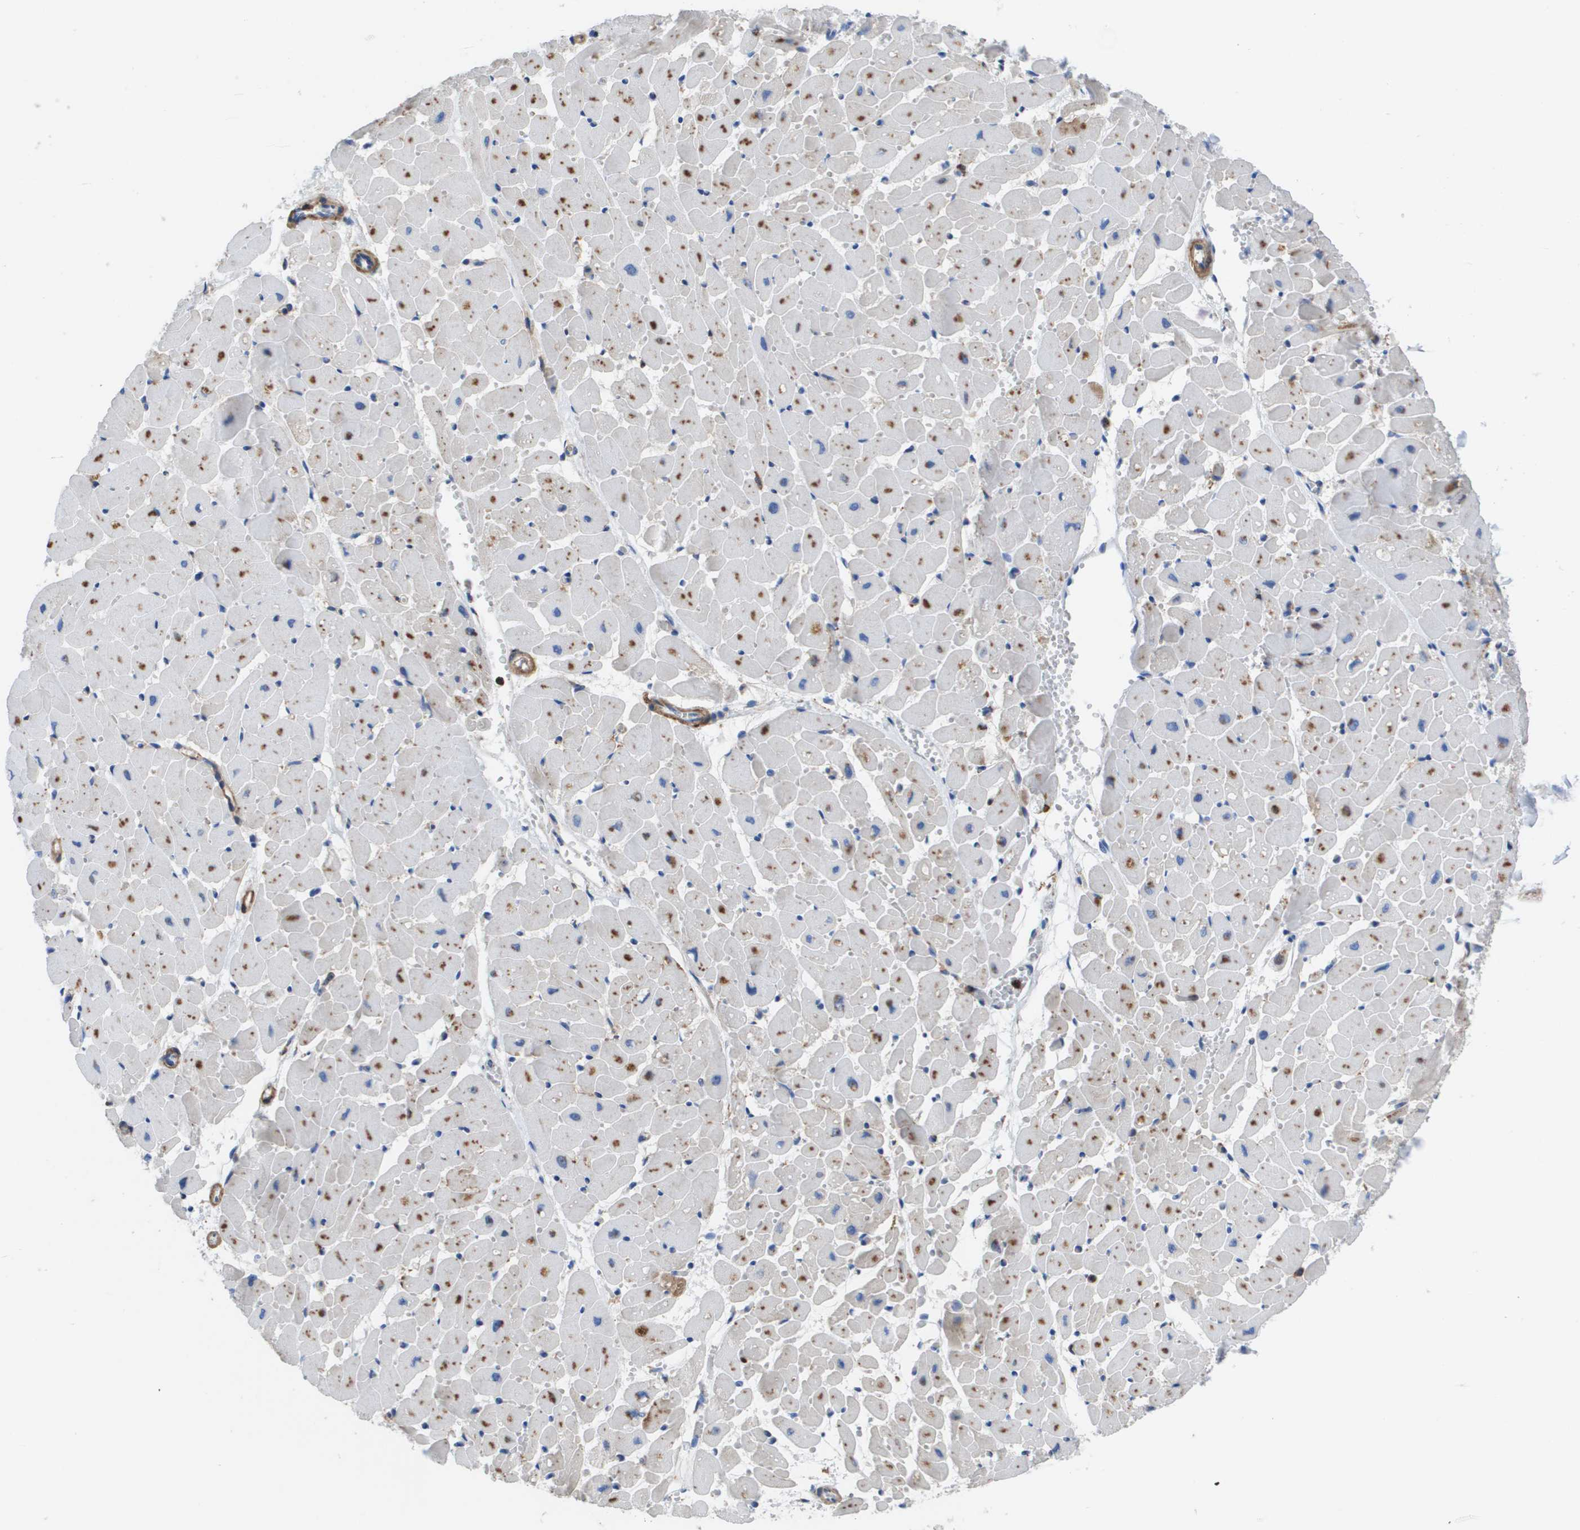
{"staining": {"intensity": "moderate", "quantity": "25%-75%", "location": "cytoplasmic/membranous"}, "tissue": "heart muscle", "cell_type": "Cardiomyocytes", "image_type": "normal", "snomed": [{"axis": "morphology", "description": "Normal tissue, NOS"}, {"axis": "topography", "description": "Heart"}], "caption": "Immunohistochemical staining of normal heart muscle demonstrates moderate cytoplasmic/membranous protein expression in about 25%-75% of cardiomyocytes.", "gene": "SLC37A2", "patient": {"sex": "female", "age": 19}}